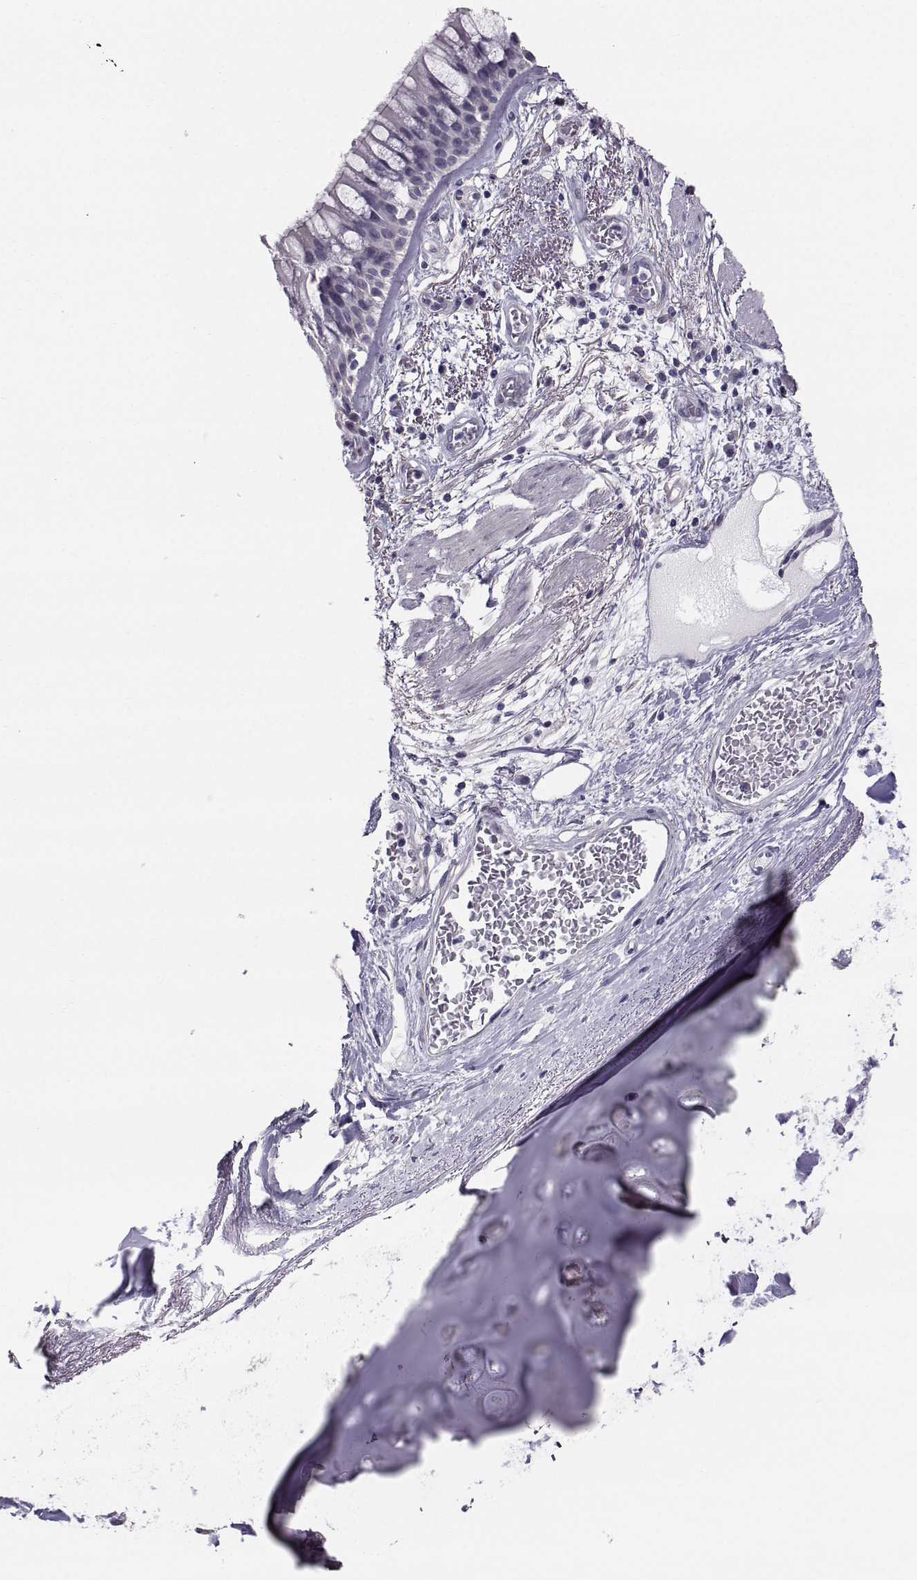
{"staining": {"intensity": "negative", "quantity": "none", "location": "none"}, "tissue": "bronchus", "cell_type": "Respiratory epithelial cells", "image_type": "normal", "snomed": [{"axis": "morphology", "description": "Normal tissue, NOS"}, {"axis": "topography", "description": "Bronchus"}, {"axis": "topography", "description": "Lung"}], "caption": "Immunohistochemistry (IHC) image of normal bronchus stained for a protein (brown), which exhibits no expression in respiratory epithelial cells. The staining is performed using DAB (3,3'-diaminobenzidine) brown chromogen with nuclei counter-stained in using hematoxylin.", "gene": "SPDYE4", "patient": {"sex": "female", "age": 57}}